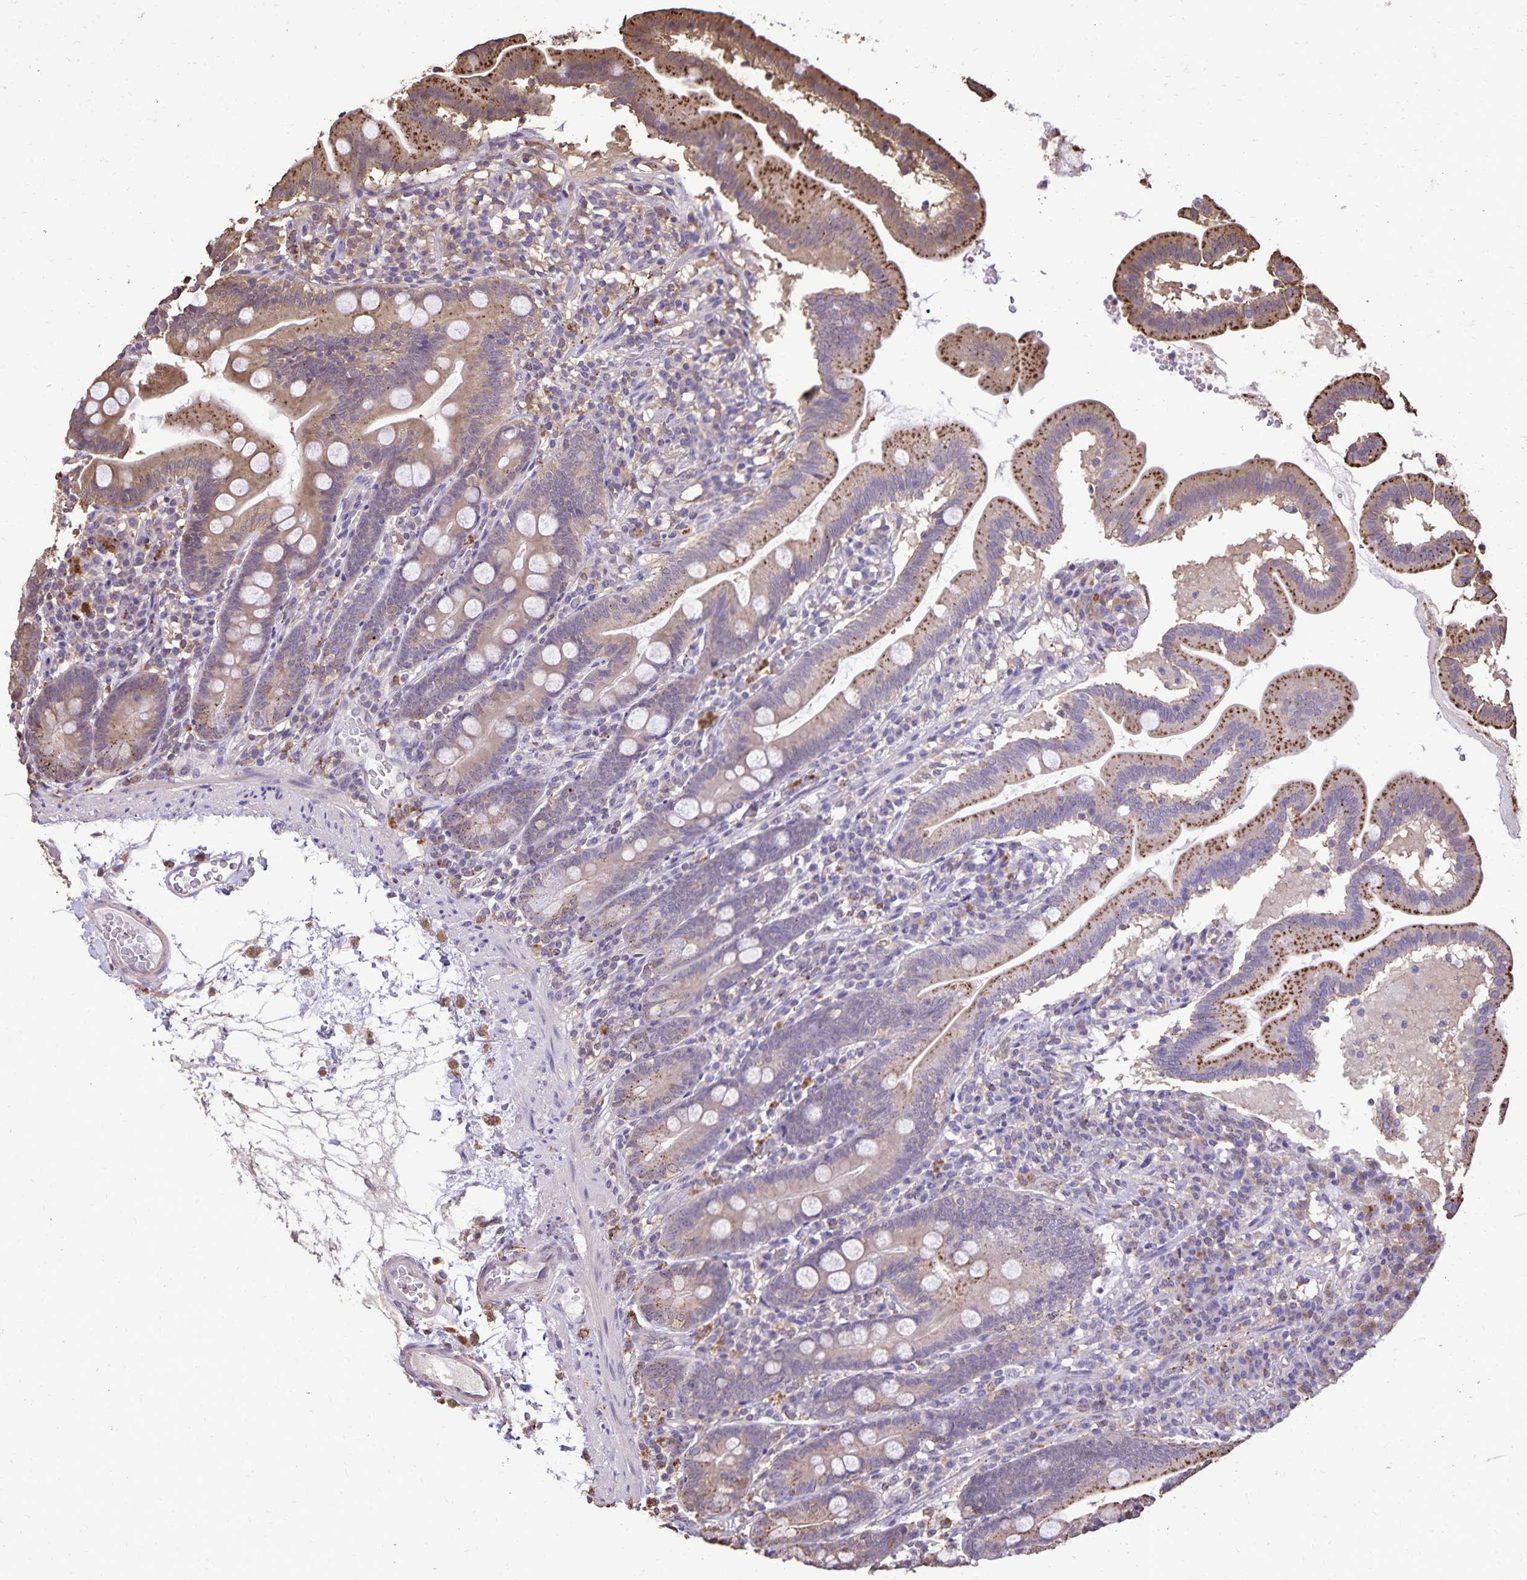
{"staining": {"intensity": "strong", "quantity": ">75%", "location": "cytoplasmic/membranous"}, "tissue": "duodenum", "cell_type": "Glandular cells", "image_type": "normal", "snomed": [{"axis": "morphology", "description": "Normal tissue, NOS"}, {"axis": "topography", "description": "Duodenum"}], "caption": "This histopathology image shows immunohistochemistry (IHC) staining of normal human duodenum, with high strong cytoplasmic/membranous expression in about >75% of glandular cells.", "gene": "CHMP1B", "patient": {"sex": "female", "age": 67}}